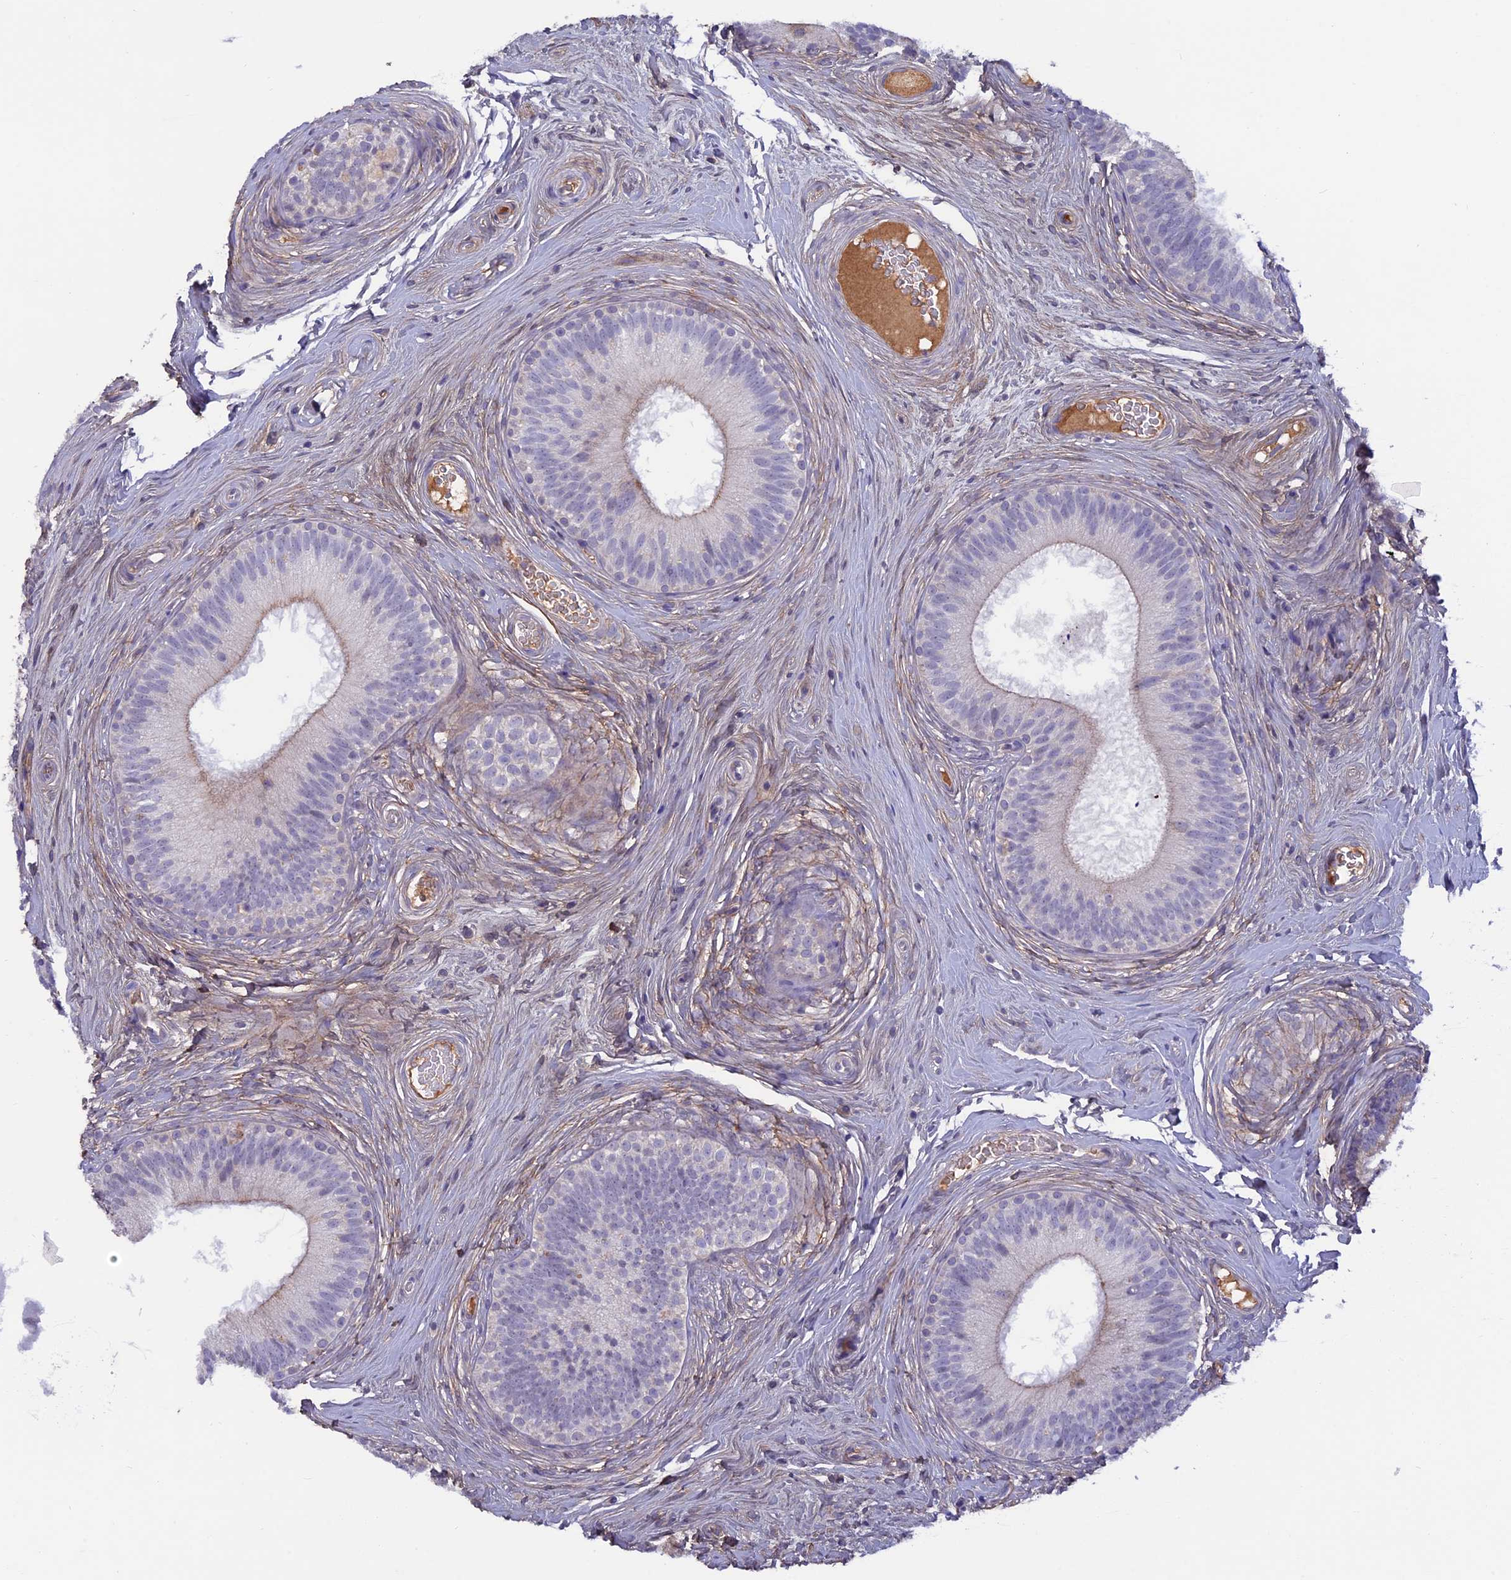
{"staining": {"intensity": "negative", "quantity": "none", "location": "none"}, "tissue": "epididymis", "cell_type": "Glandular cells", "image_type": "normal", "snomed": [{"axis": "morphology", "description": "Normal tissue, NOS"}, {"axis": "topography", "description": "Epididymis"}], "caption": "A photomicrograph of epididymis stained for a protein exhibits no brown staining in glandular cells. Nuclei are stained in blue.", "gene": "COL4A3", "patient": {"sex": "male", "age": 33}}